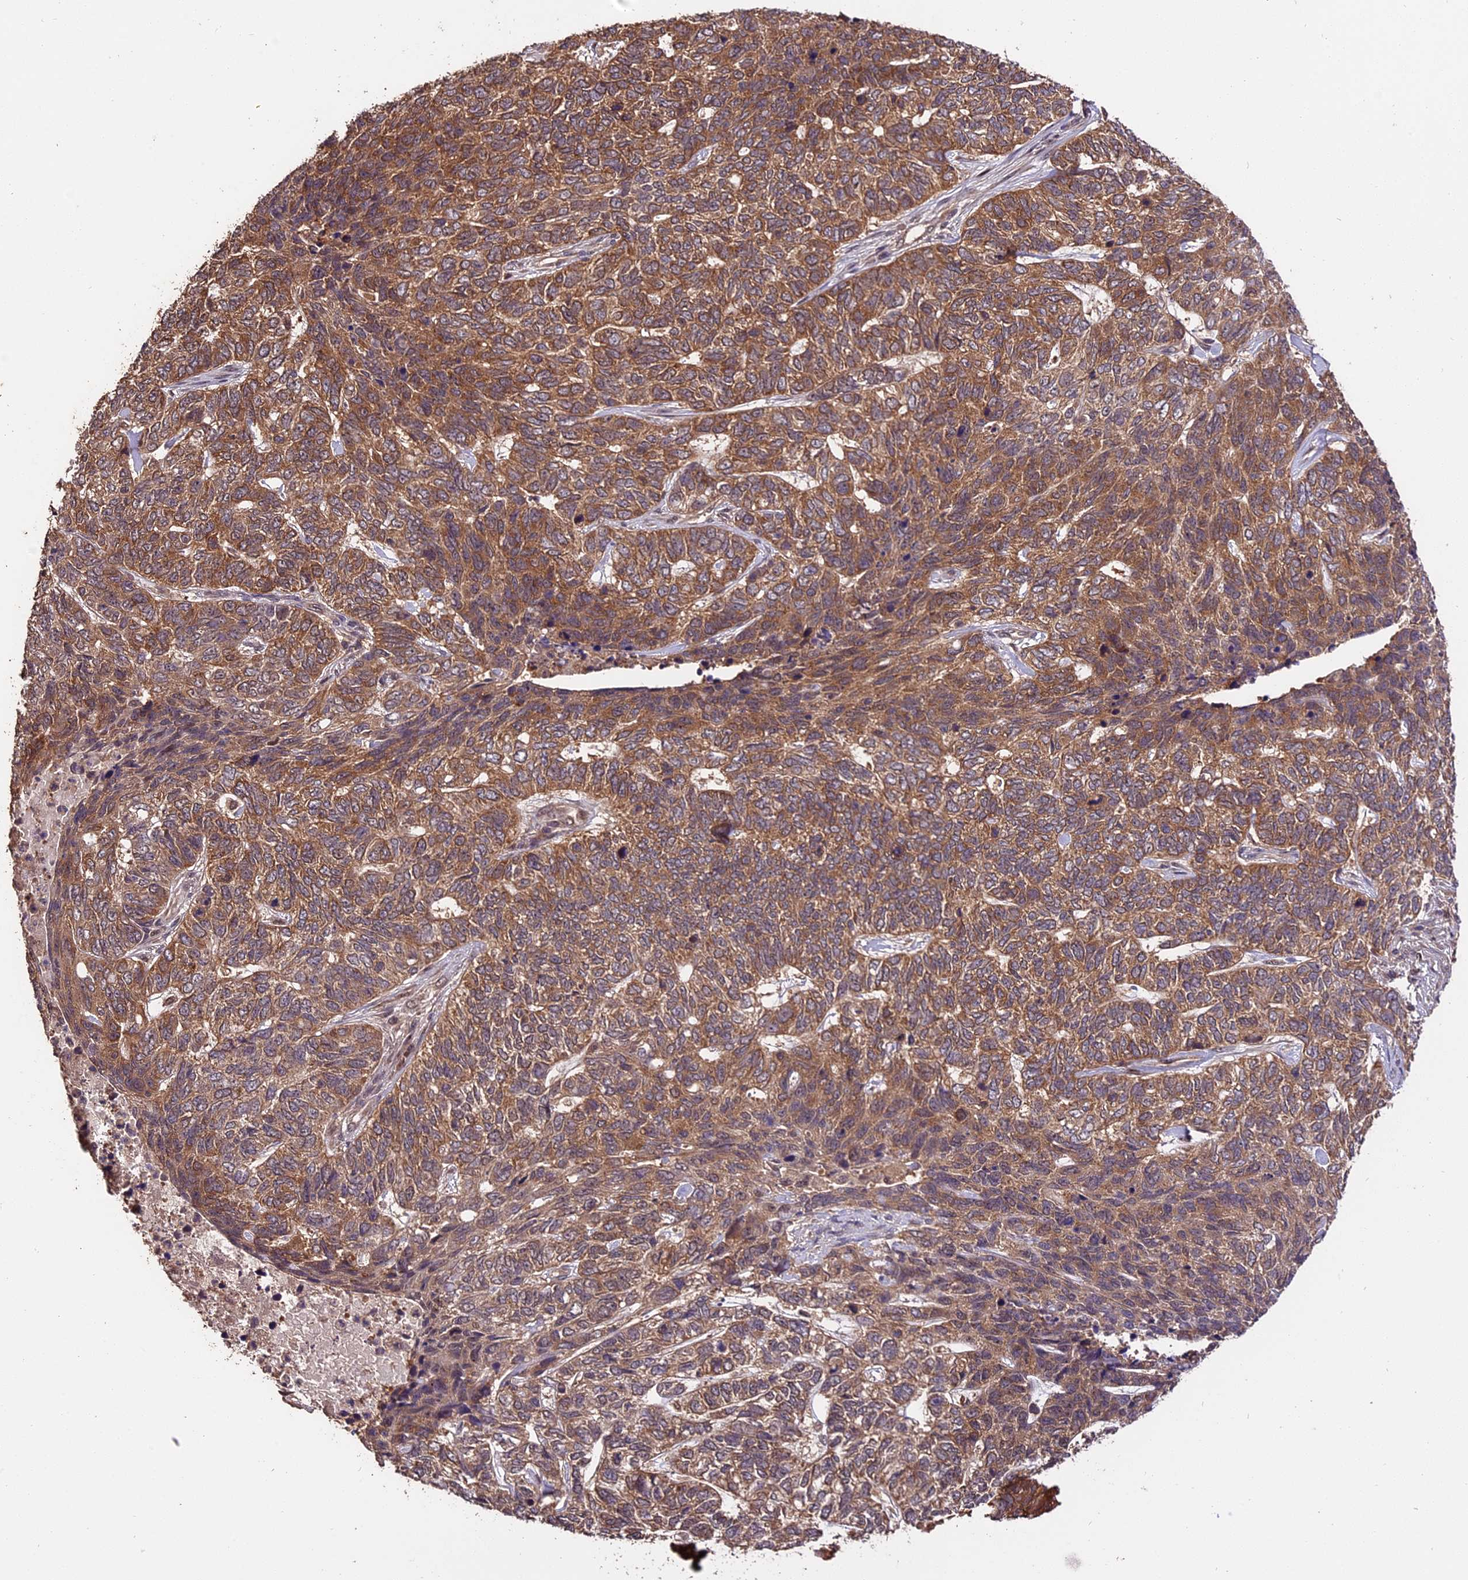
{"staining": {"intensity": "moderate", "quantity": ">75%", "location": "cytoplasmic/membranous"}, "tissue": "skin cancer", "cell_type": "Tumor cells", "image_type": "cancer", "snomed": [{"axis": "morphology", "description": "Basal cell carcinoma"}, {"axis": "topography", "description": "Skin"}], "caption": "This image shows IHC staining of human skin basal cell carcinoma, with medium moderate cytoplasmic/membranous positivity in approximately >75% of tumor cells.", "gene": "TRMT1", "patient": {"sex": "female", "age": 65}}